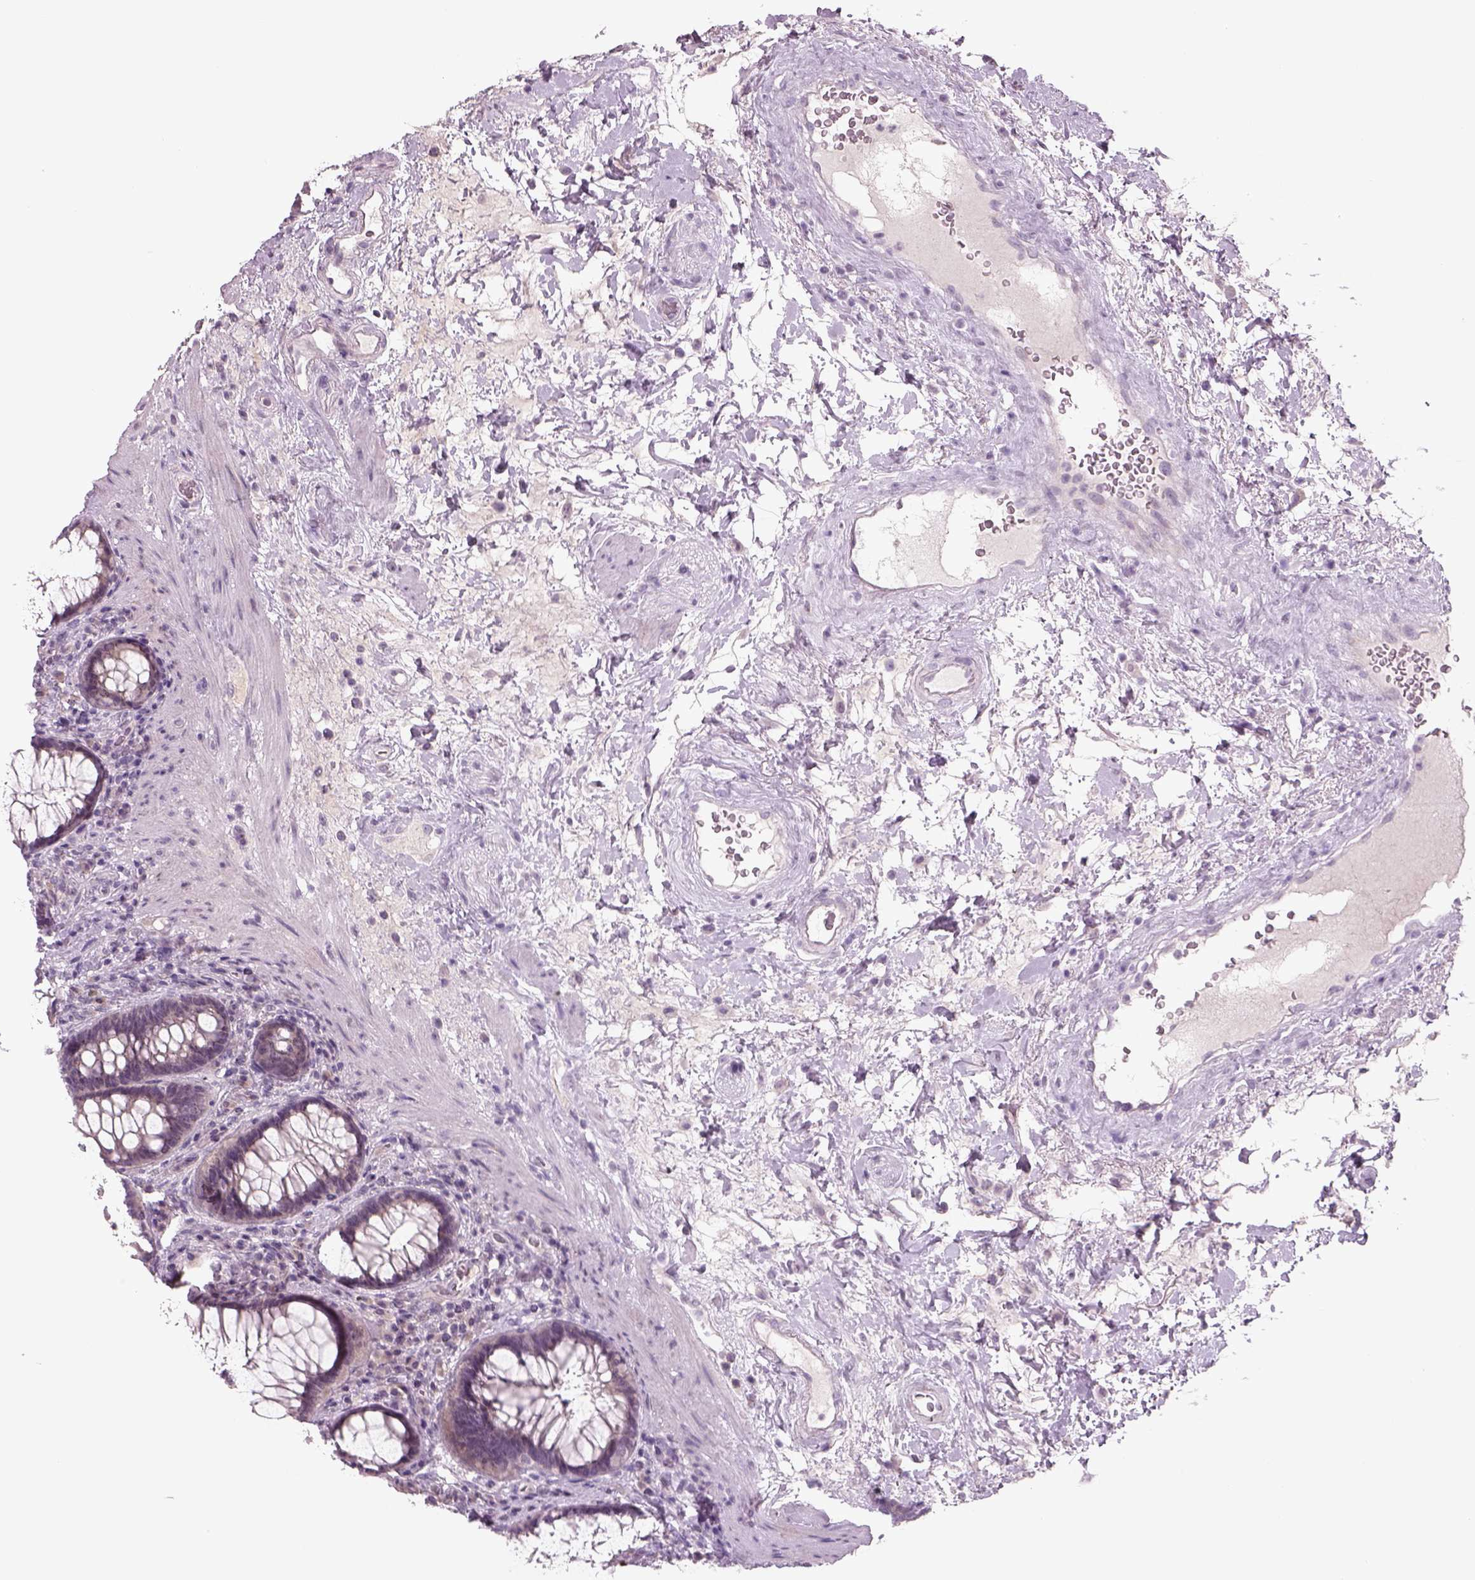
{"staining": {"intensity": "negative", "quantity": "none", "location": "none"}, "tissue": "rectum", "cell_type": "Glandular cells", "image_type": "normal", "snomed": [{"axis": "morphology", "description": "Normal tissue, NOS"}, {"axis": "topography", "description": "Rectum"}], "caption": "Image shows no significant protein expression in glandular cells of normal rectum.", "gene": "PENK", "patient": {"sex": "male", "age": 72}}